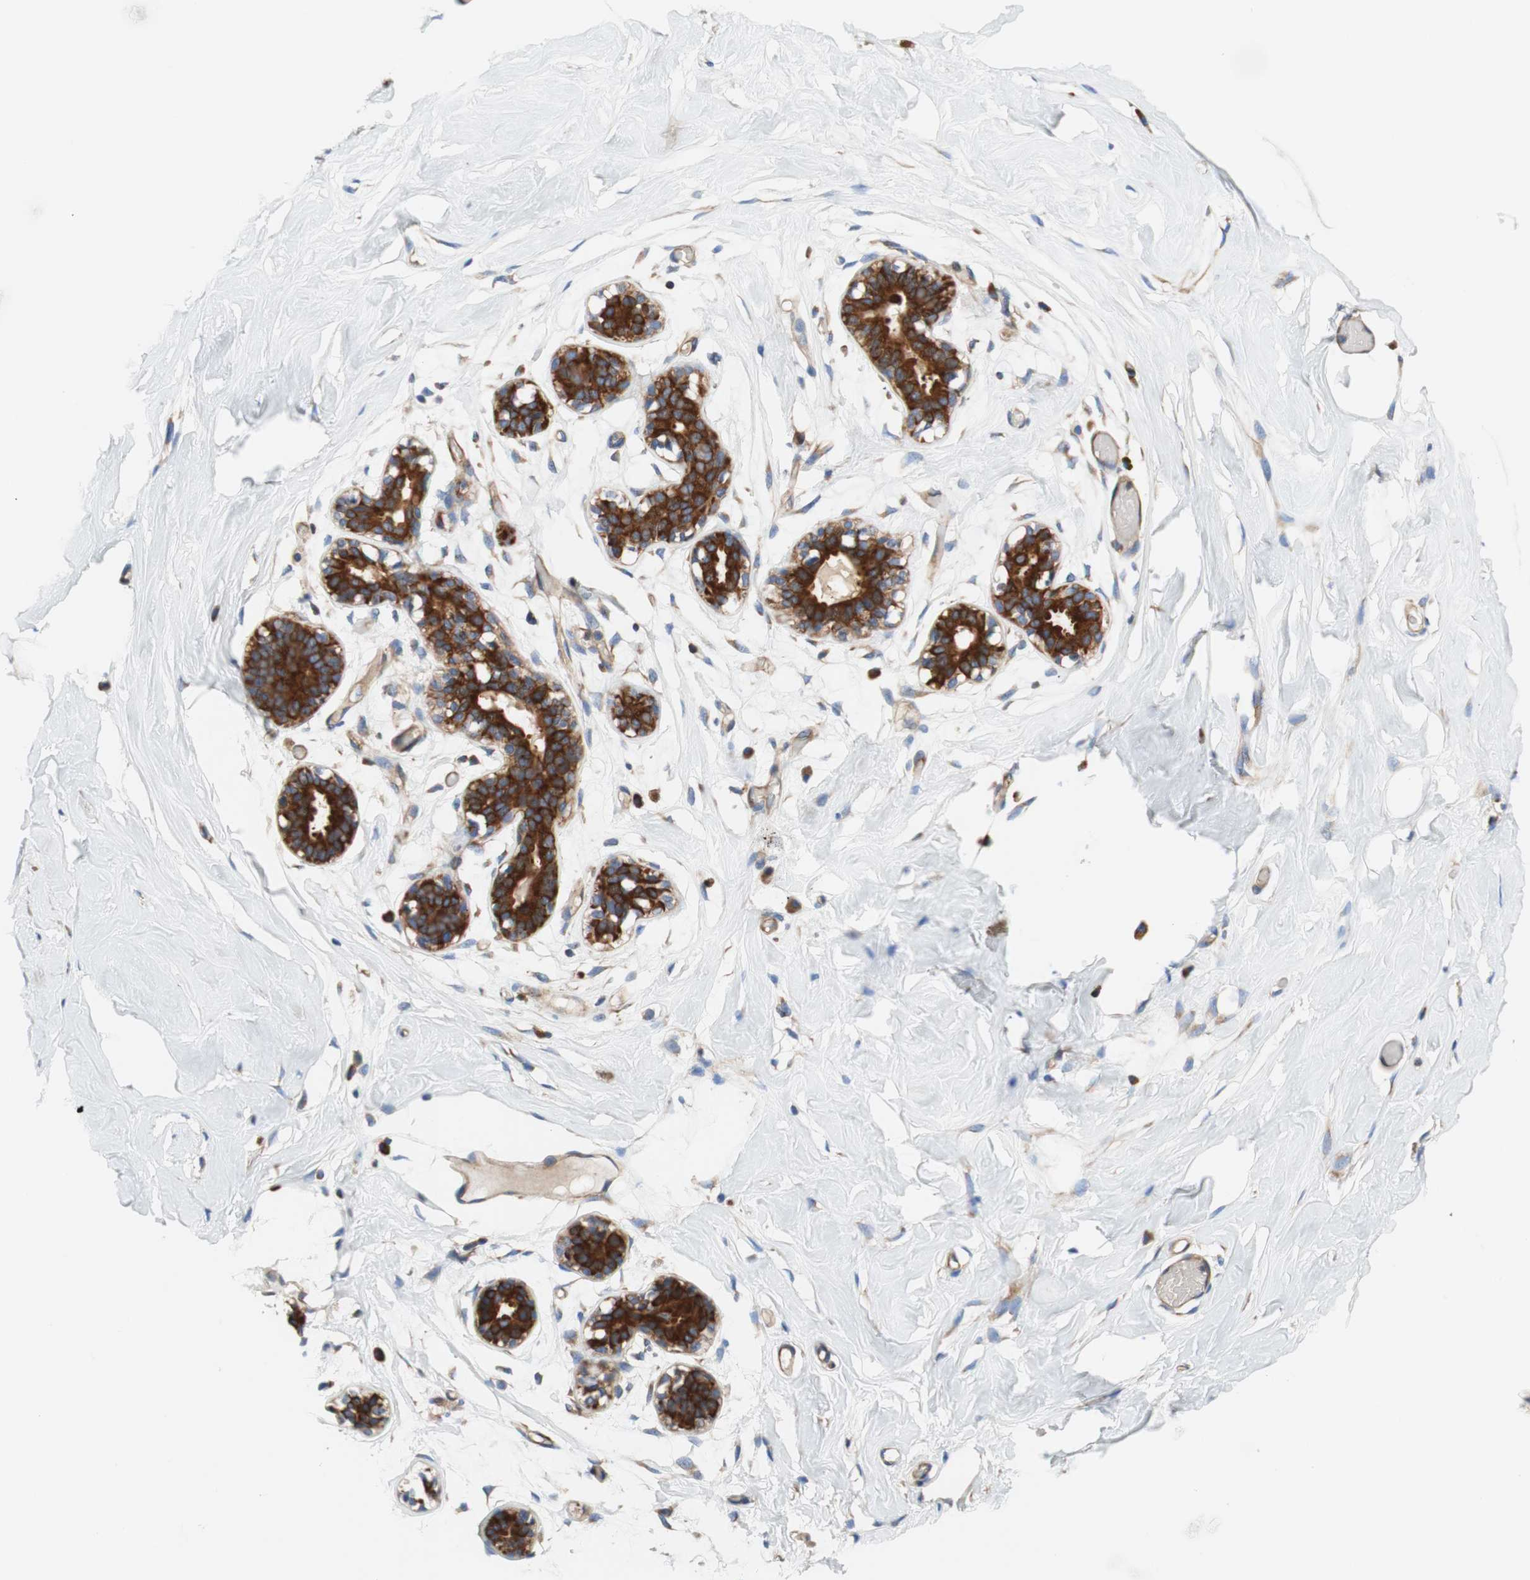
{"staining": {"intensity": "weak", "quantity": ">75%", "location": "cytoplasmic/membranous"}, "tissue": "adipose tissue", "cell_type": "Adipocytes", "image_type": "normal", "snomed": [{"axis": "morphology", "description": "Normal tissue, NOS"}, {"axis": "topography", "description": "Breast"}, {"axis": "topography", "description": "Adipose tissue"}], "caption": "Immunohistochemistry (IHC) of unremarkable human adipose tissue shows low levels of weak cytoplasmic/membranous staining in about >75% of adipocytes.", "gene": "STOM", "patient": {"sex": "female", "age": 25}}